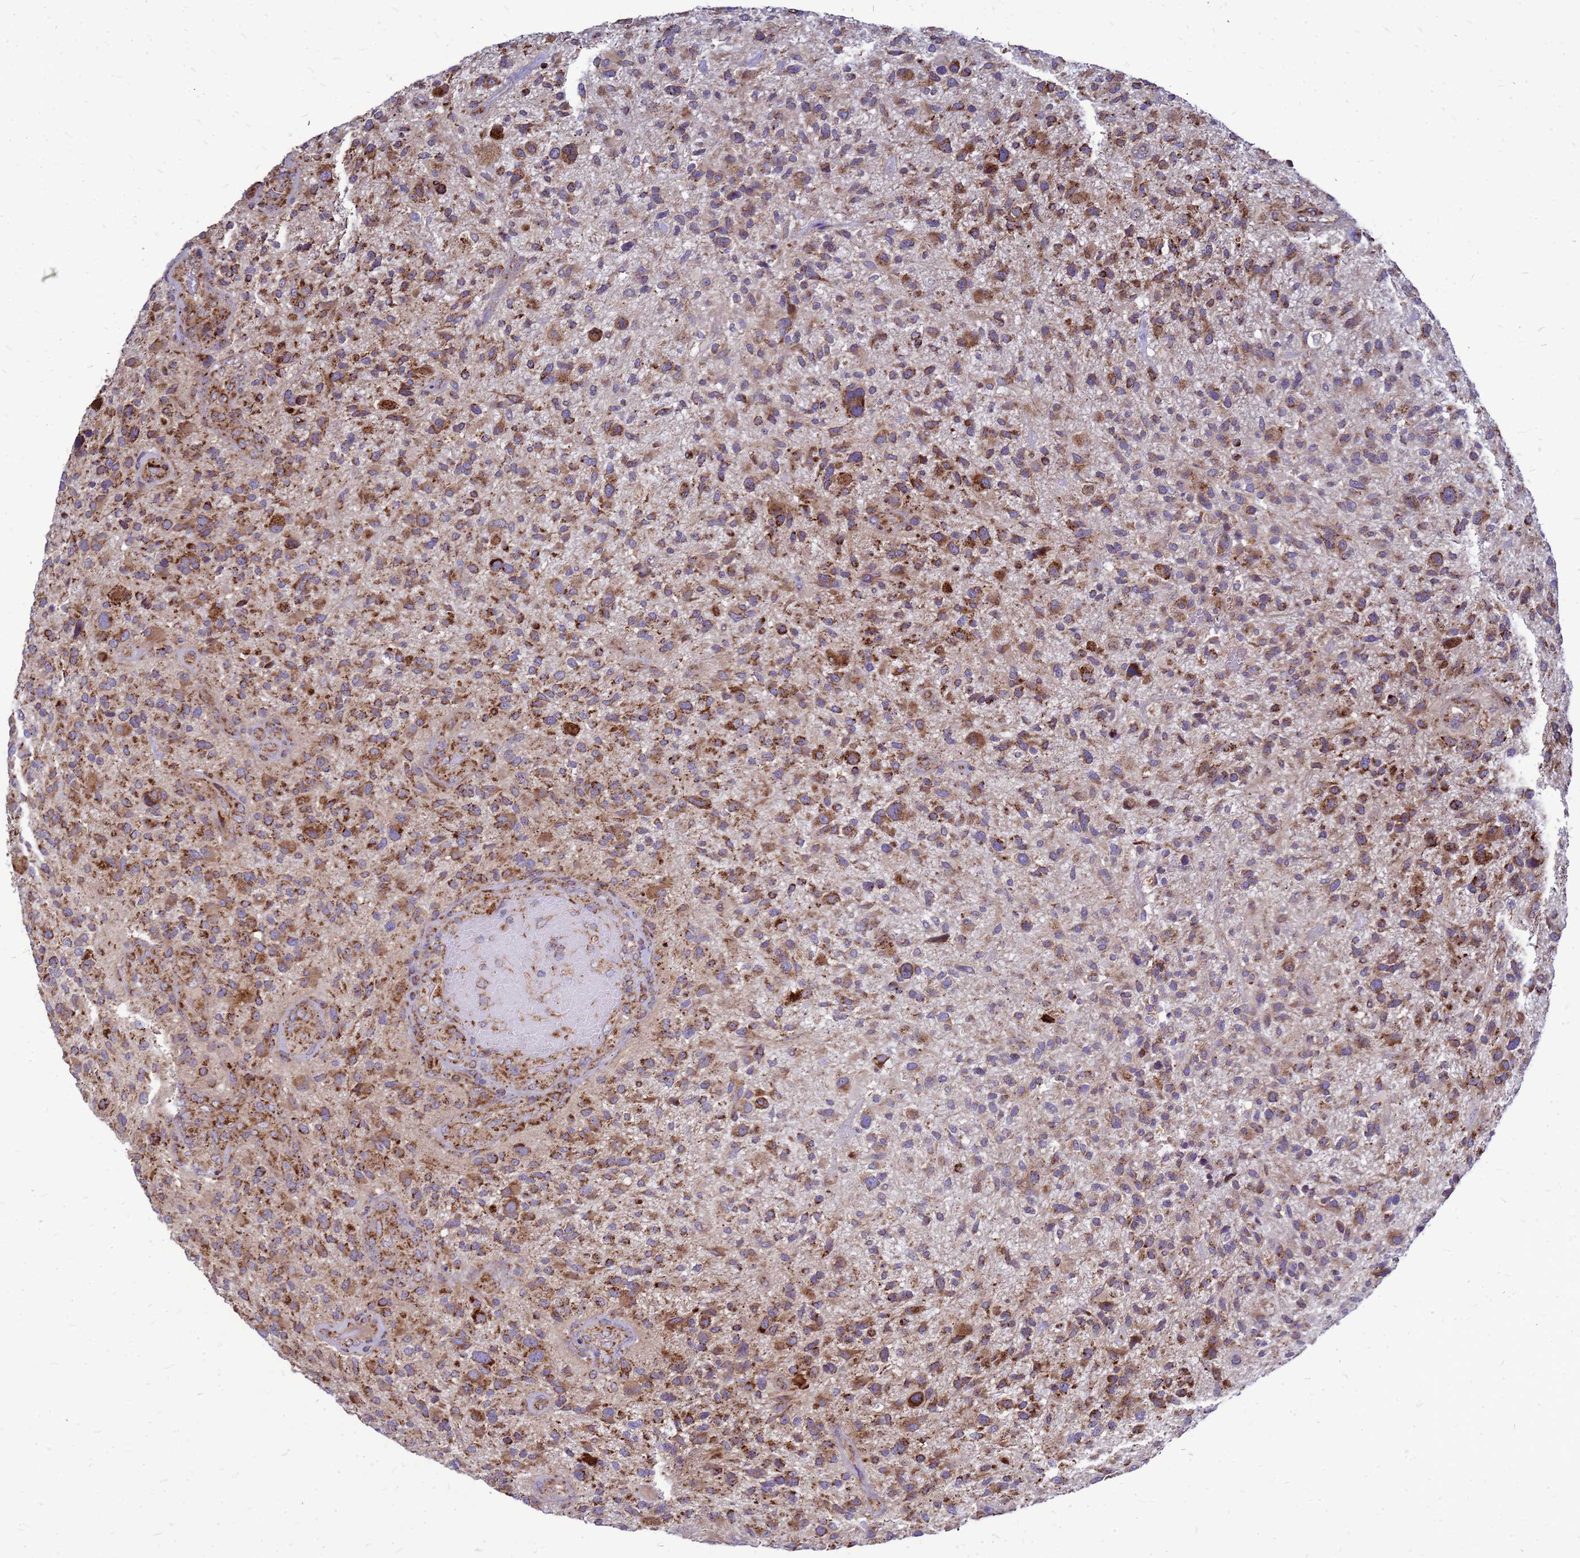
{"staining": {"intensity": "strong", "quantity": "25%-75%", "location": "cytoplasmic/membranous"}, "tissue": "glioma", "cell_type": "Tumor cells", "image_type": "cancer", "snomed": [{"axis": "morphology", "description": "Glioma, malignant, High grade"}, {"axis": "topography", "description": "Brain"}], "caption": "A brown stain shows strong cytoplasmic/membranous positivity of a protein in glioma tumor cells.", "gene": "FSTL4", "patient": {"sex": "male", "age": 47}}